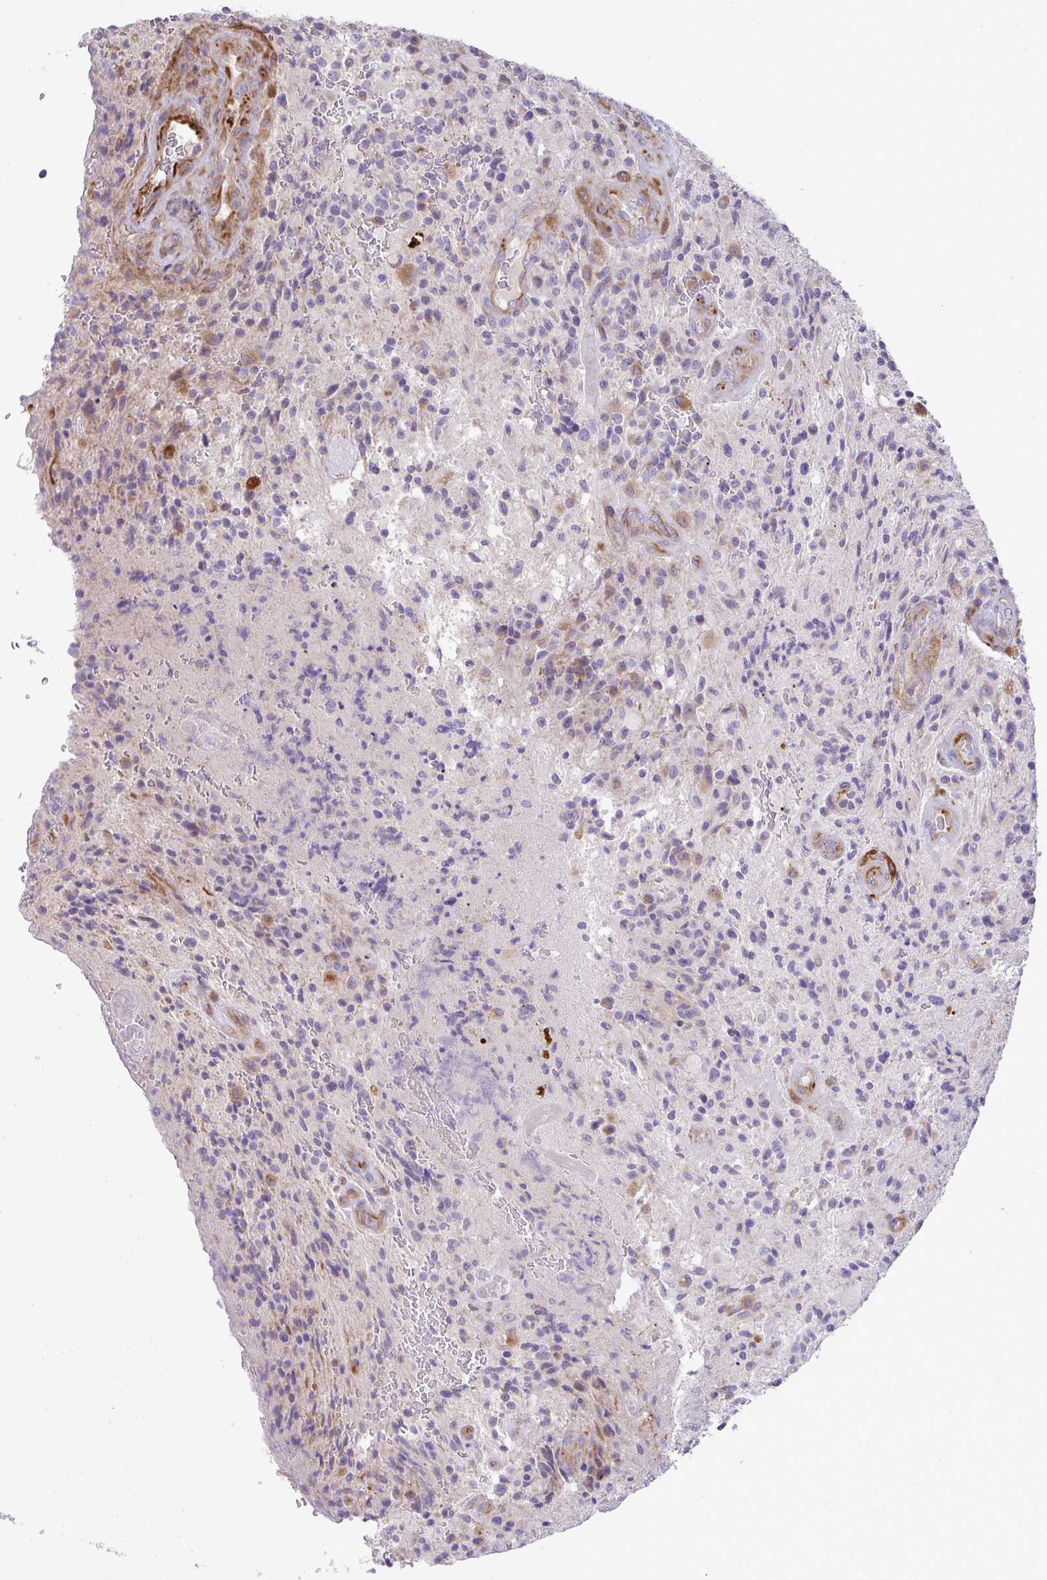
{"staining": {"intensity": "negative", "quantity": "none", "location": "none"}, "tissue": "glioma", "cell_type": "Tumor cells", "image_type": "cancer", "snomed": [{"axis": "morphology", "description": "Normal tissue, NOS"}, {"axis": "morphology", "description": "Glioma, malignant, High grade"}, {"axis": "topography", "description": "Cerebral cortex"}], "caption": "Tumor cells show no significant positivity in glioma.", "gene": "GRID2", "patient": {"sex": "male", "age": 56}}